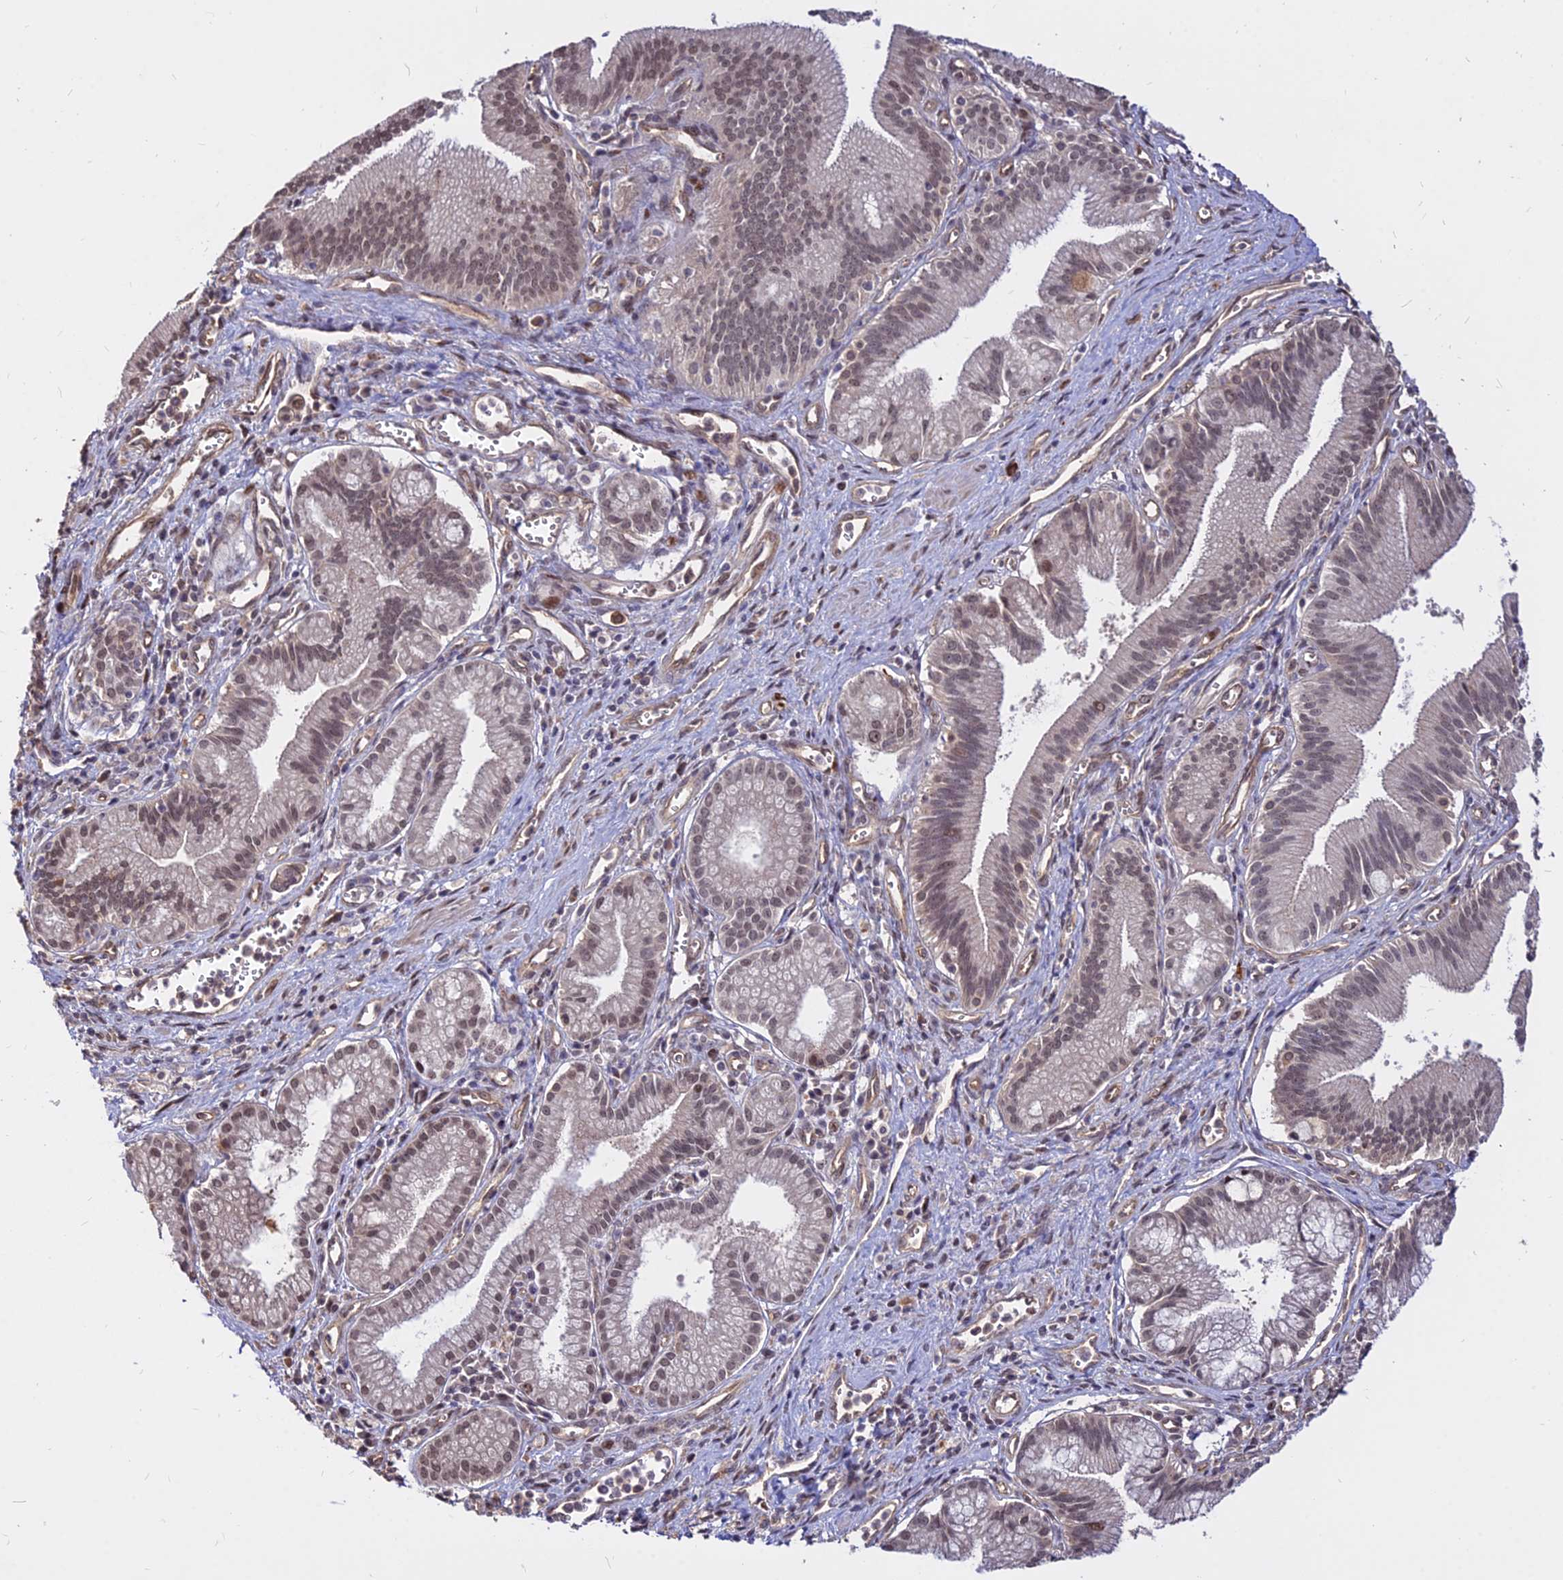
{"staining": {"intensity": "moderate", "quantity": ">75%", "location": "nuclear"}, "tissue": "pancreatic cancer", "cell_type": "Tumor cells", "image_type": "cancer", "snomed": [{"axis": "morphology", "description": "Adenocarcinoma, NOS"}, {"axis": "topography", "description": "Pancreas"}], "caption": "Immunohistochemical staining of human pancreatic adenocarcinoma reveals medium levels of moderate nuclear protein positivity in approximately >75% of tumor cells.", "gene": "C11orf68", "patient": {"sex": "male", "age": 78}}